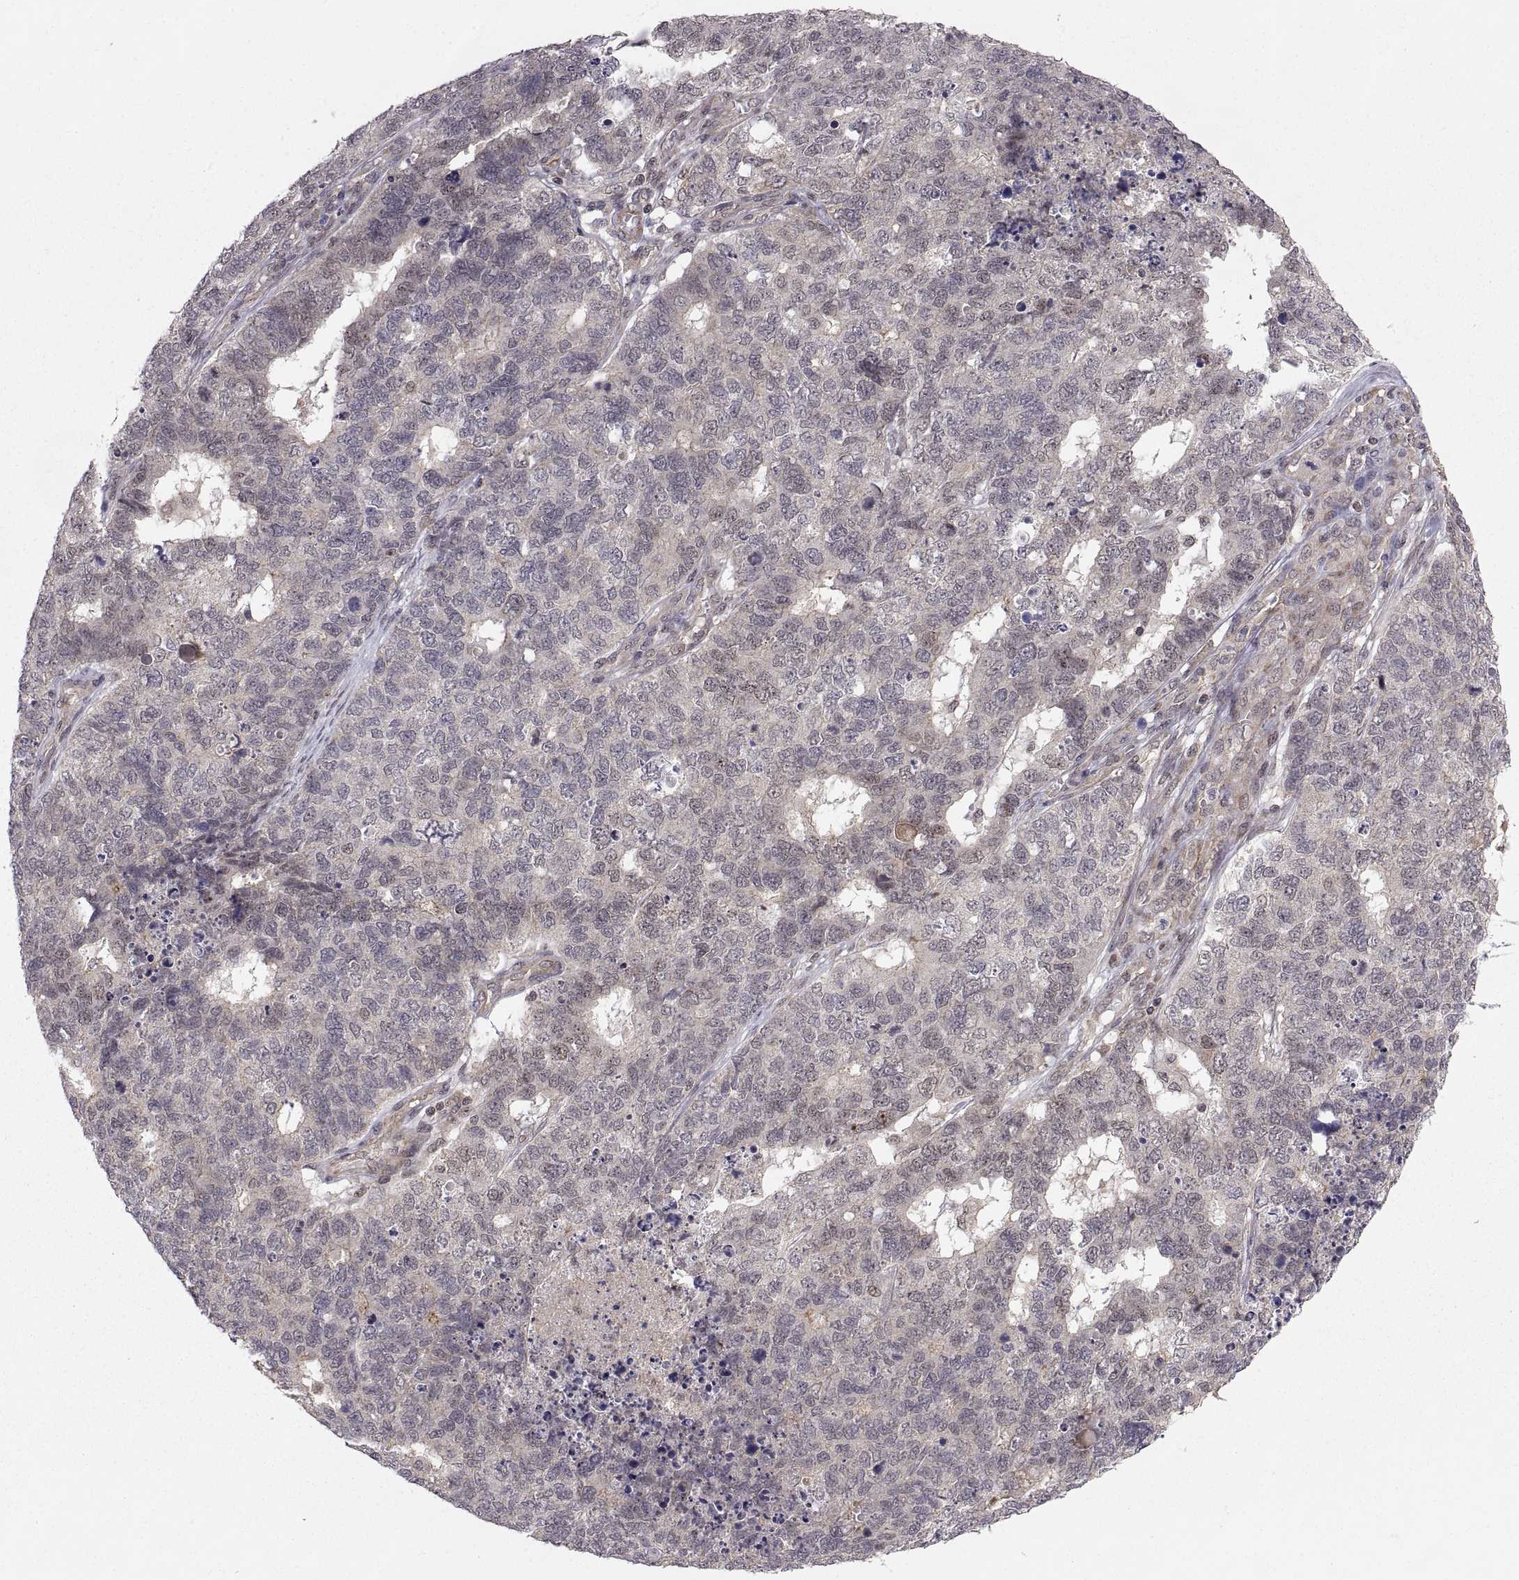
{"staining": {"intensity": "weak", "quantity": "<25%", "location": "cytoplasmic/membranous"}, "tissue": "cervical cancer", "cell_type": "Tumor cells", "image_type": "cancer", "snomed": [{"axis": "morphology", "description": "Squamous cell carcinoma, NOS"}, {"axis": "topography", "description": "Cervix"}], "caption": "This is an IHC micrograph of human cervical squamous cell carcinoma. There is no positivity in tumor cells.", "gene": "ABL2", "patient": {"sex": "female", "age": 63}}